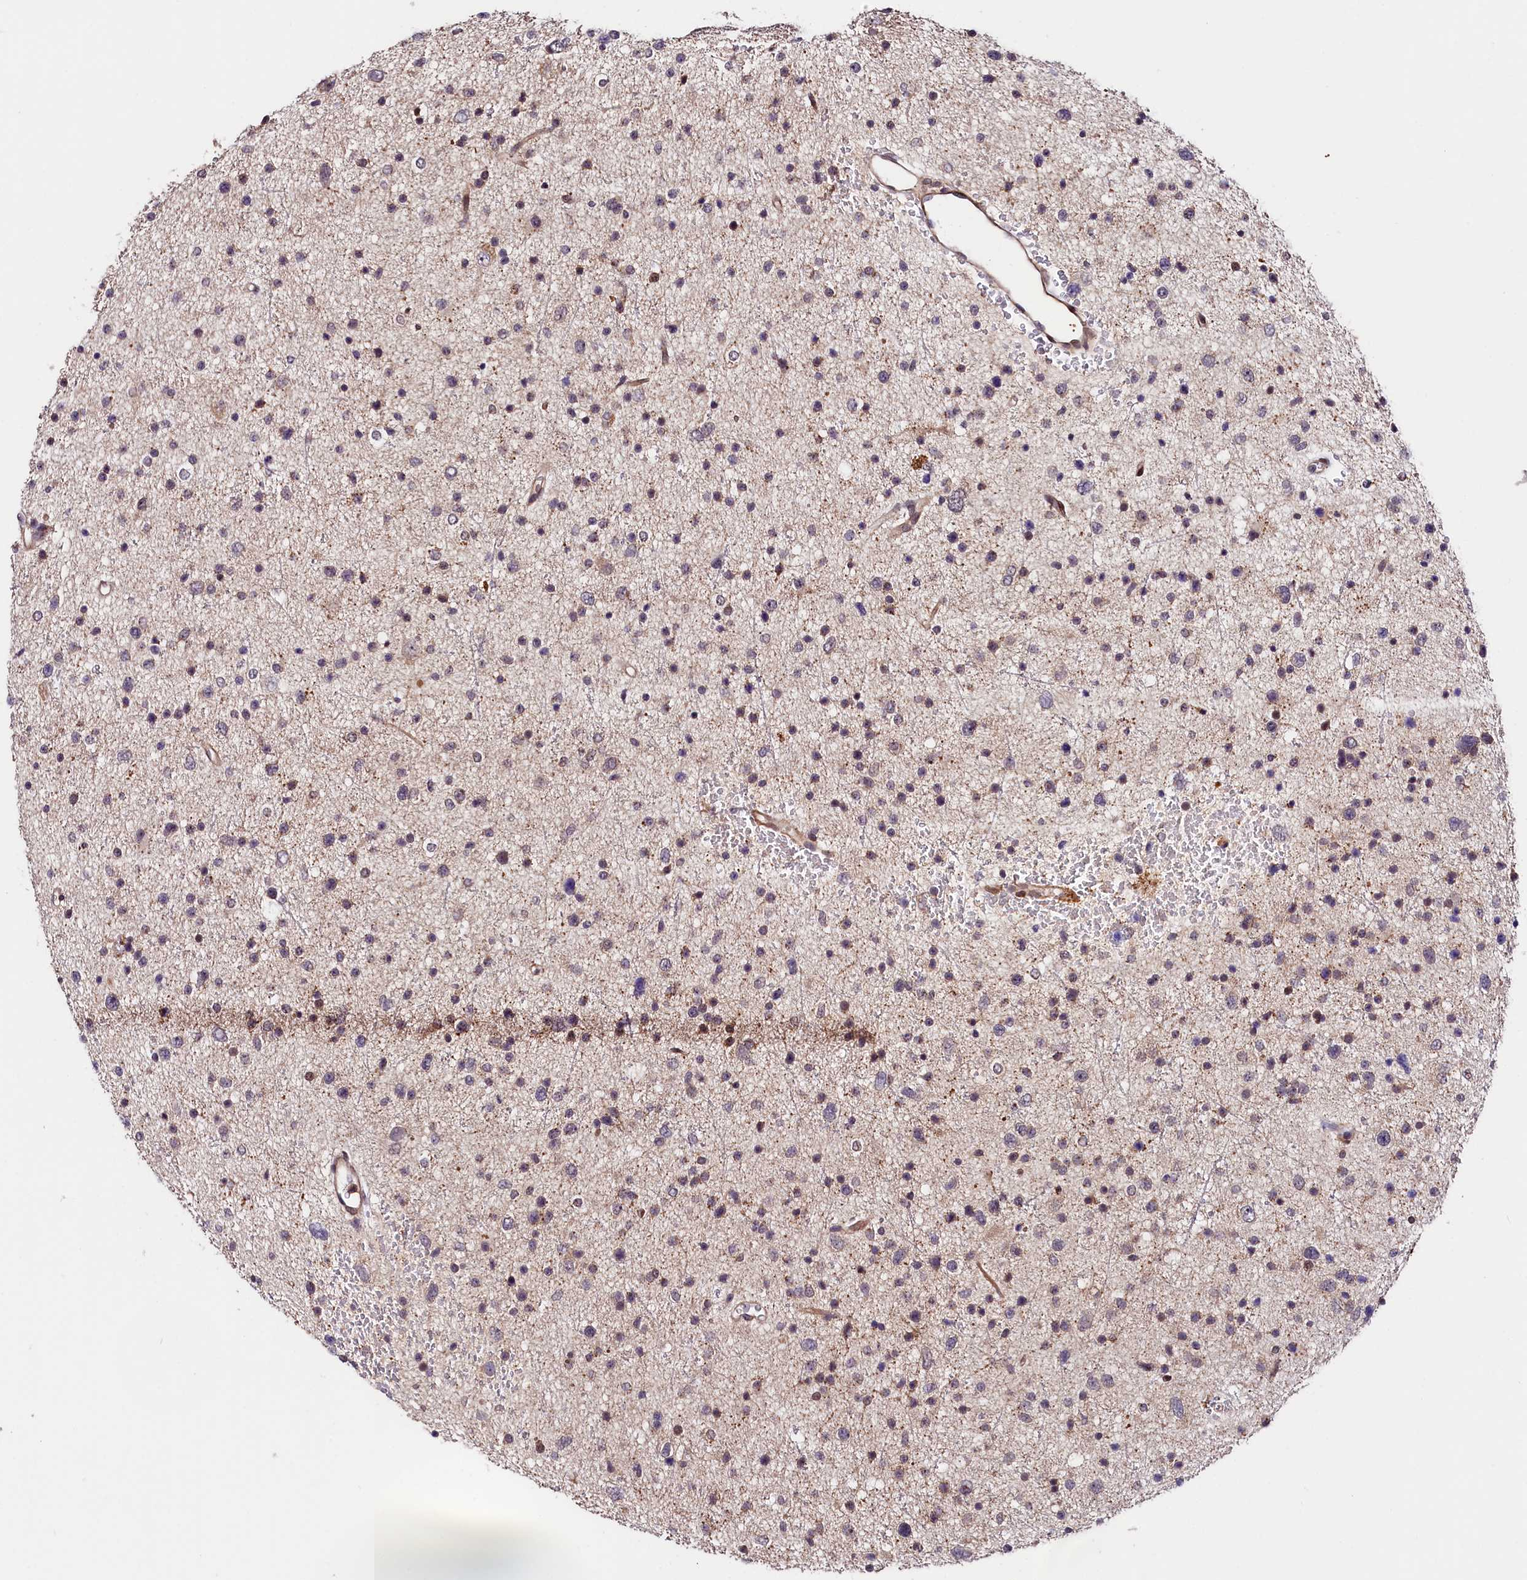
{"staining": {"intensity": "negative", "quantity": "none", "location": "none"}, "tissue": "glioma", "cell_type": "Tumor cells", "image_type": "cancer", "snomed": [{"axis": "morphology", "description": "Glioma, malignant, Low grade"}, {"axis": "topography", "description": "Brain"}], "caption": "IHC photomicrograph of neoplastic tissue: low-grade glioma (malignant) stained with DAB shows no significant protein positivity in tumor cells. (IHC, brightfield microscopy, high magnification).", "gene": "CACNA1H", "patient": {"sex": "female", "age": 37}}